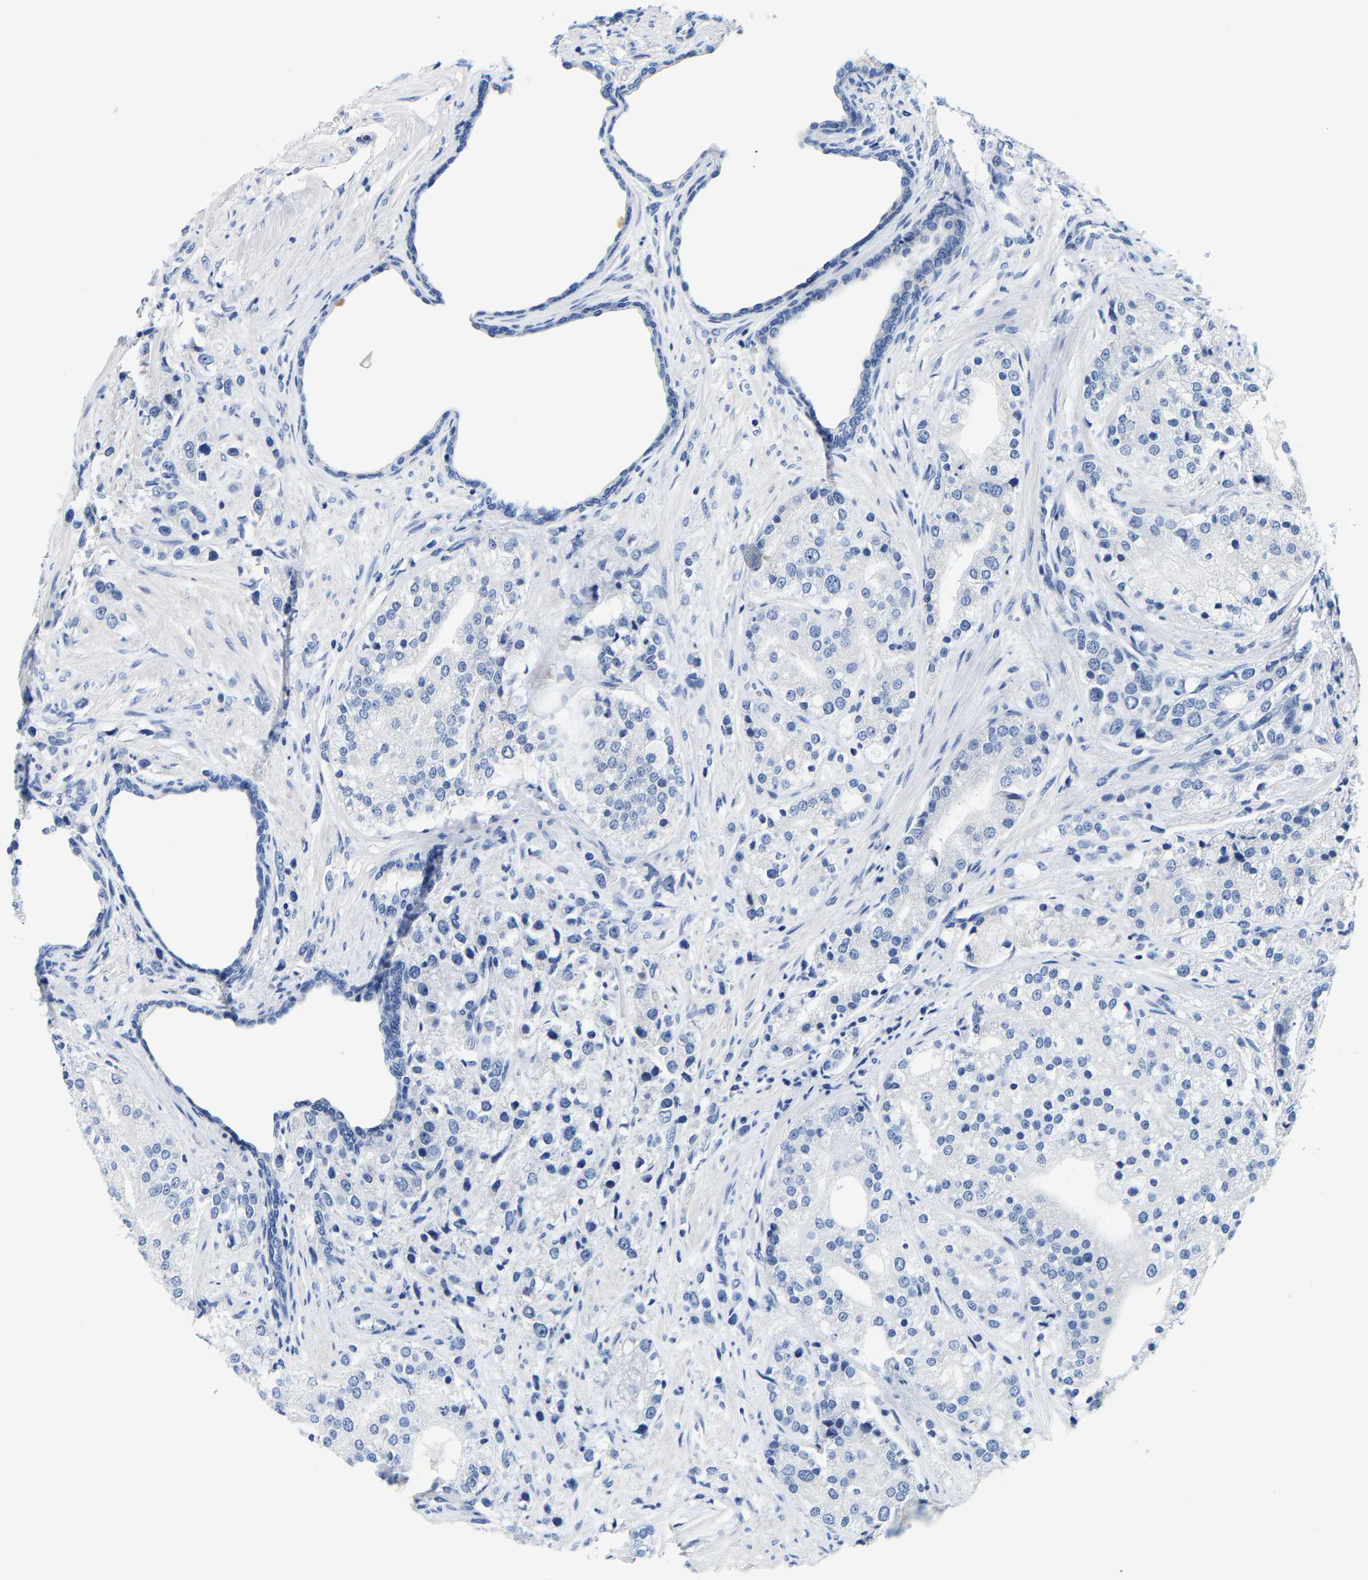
{"staining": {"intensity": "negative", "quantity": "none", "location": "none"}, "tissue": "prostate cancer", "cell_type": "Tumor cells", "image_type": "cancer", "snomed": [{"axis": "morphology", "description": "Adenocarcinoma, High grade"}, {"axis": "topography", "description": "Prostate"}], "caption": "Photomicrograph shows no protein expression in tumor cells of adenocarcinoma (high-grade) (prostate) tissue.", "gene": "KLHL1", "patient": {"sex": "male", "age": 50}}